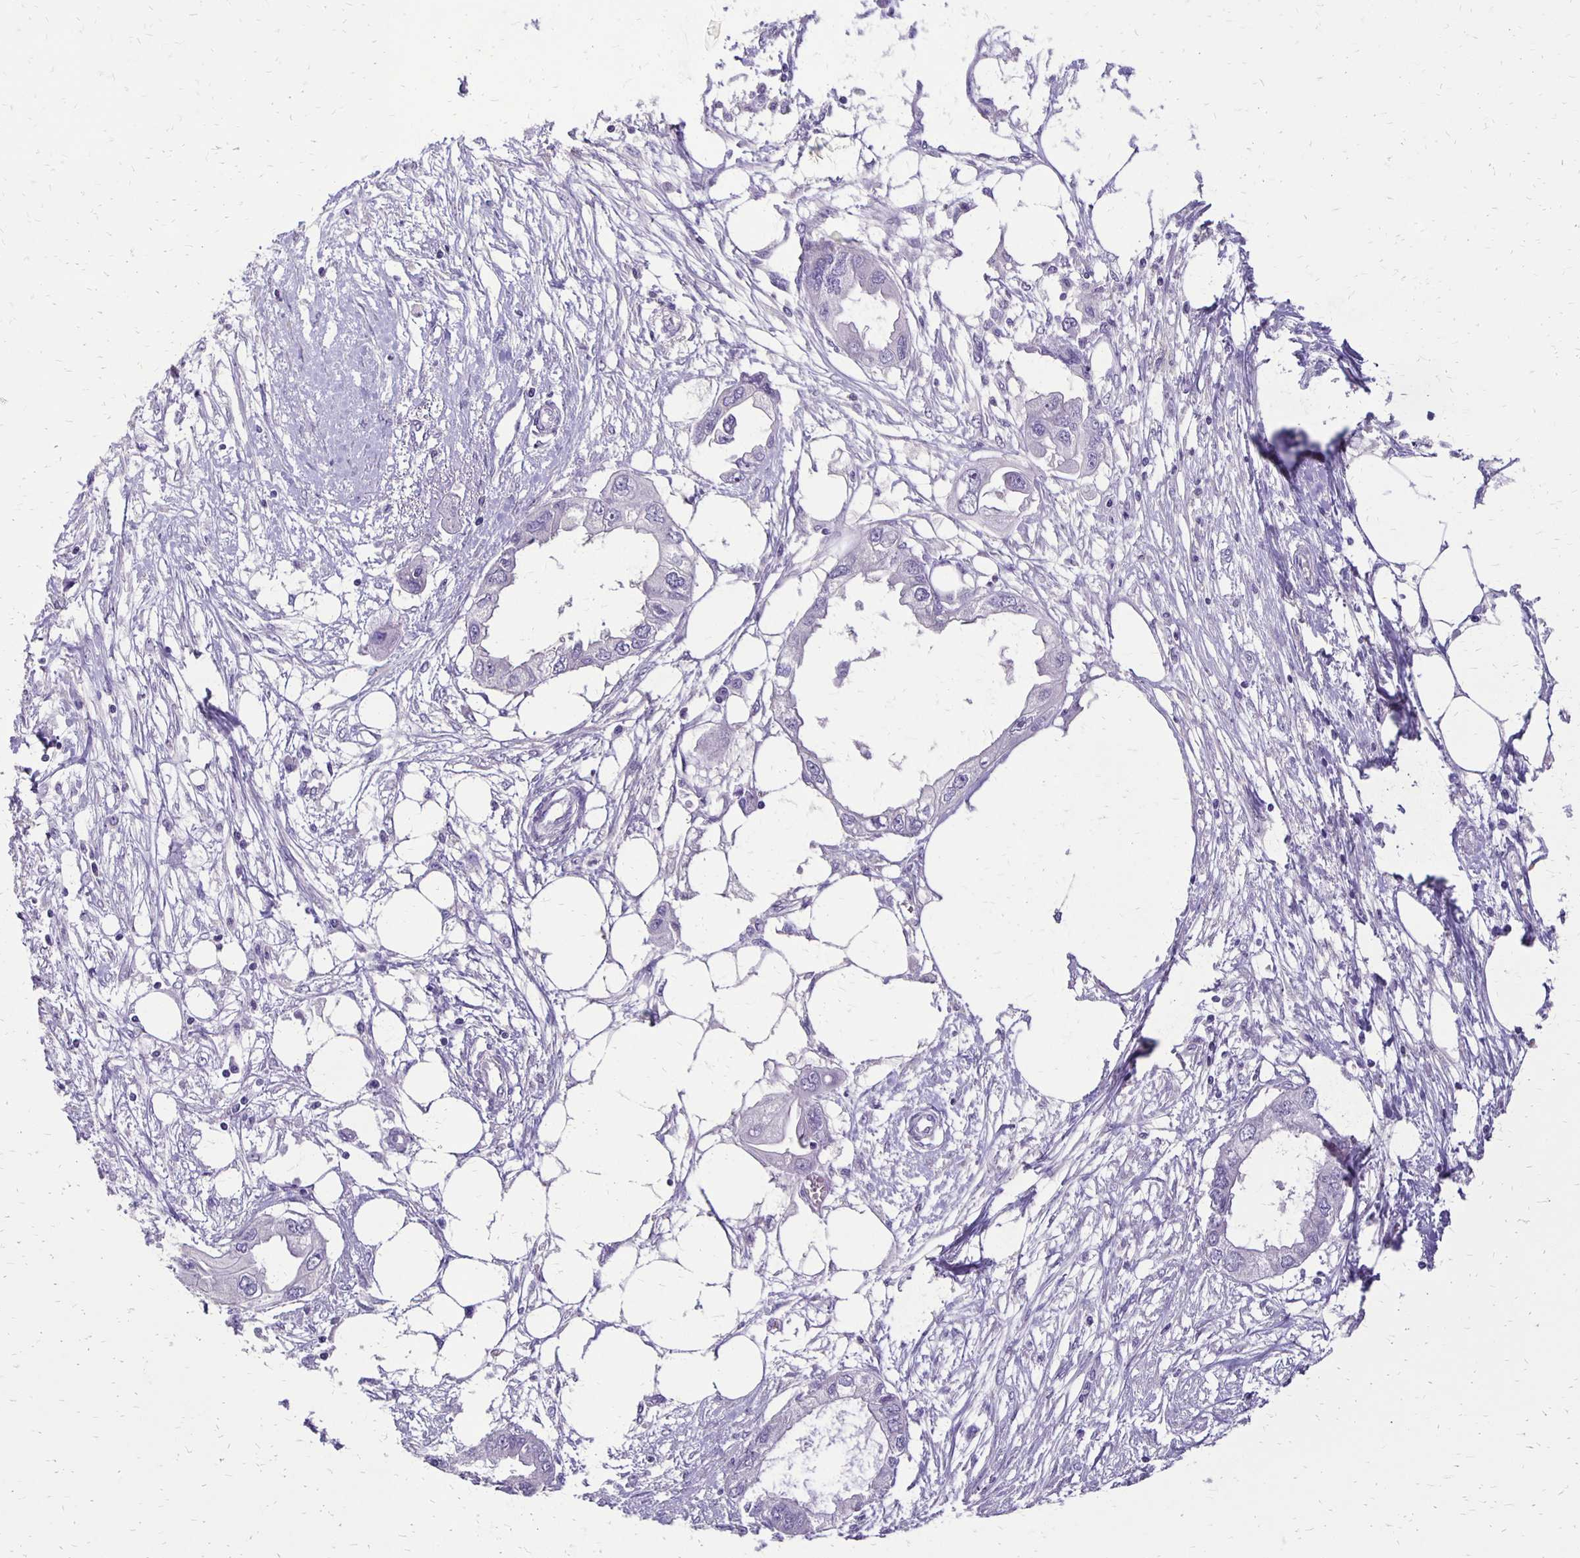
{"staining": {"intensity": "negative", "quantity": "none", "location": "none"}, "tissue": "endometrial cancer", "cell_type": "Tumor cells", "image_type": "cancer", "snomed": [{"axis": "morphology", "description": "Adenocarcinoma, NOS"}, {"axis": "morphology", "description": "Adenocarcinoma, metastatic, NOS"}, {"axis": "topography", "description": "Adipose tissue"}, {"axis": "topography", "description": "Endometrium"}], "caption": "The immunohistochemistry (IHC) photomicrograph has no significant expression in tumor cells of endometrial cancer tissue.", "gene": "ANKRD45", "patient": {"sex": "female", "age": 67}}